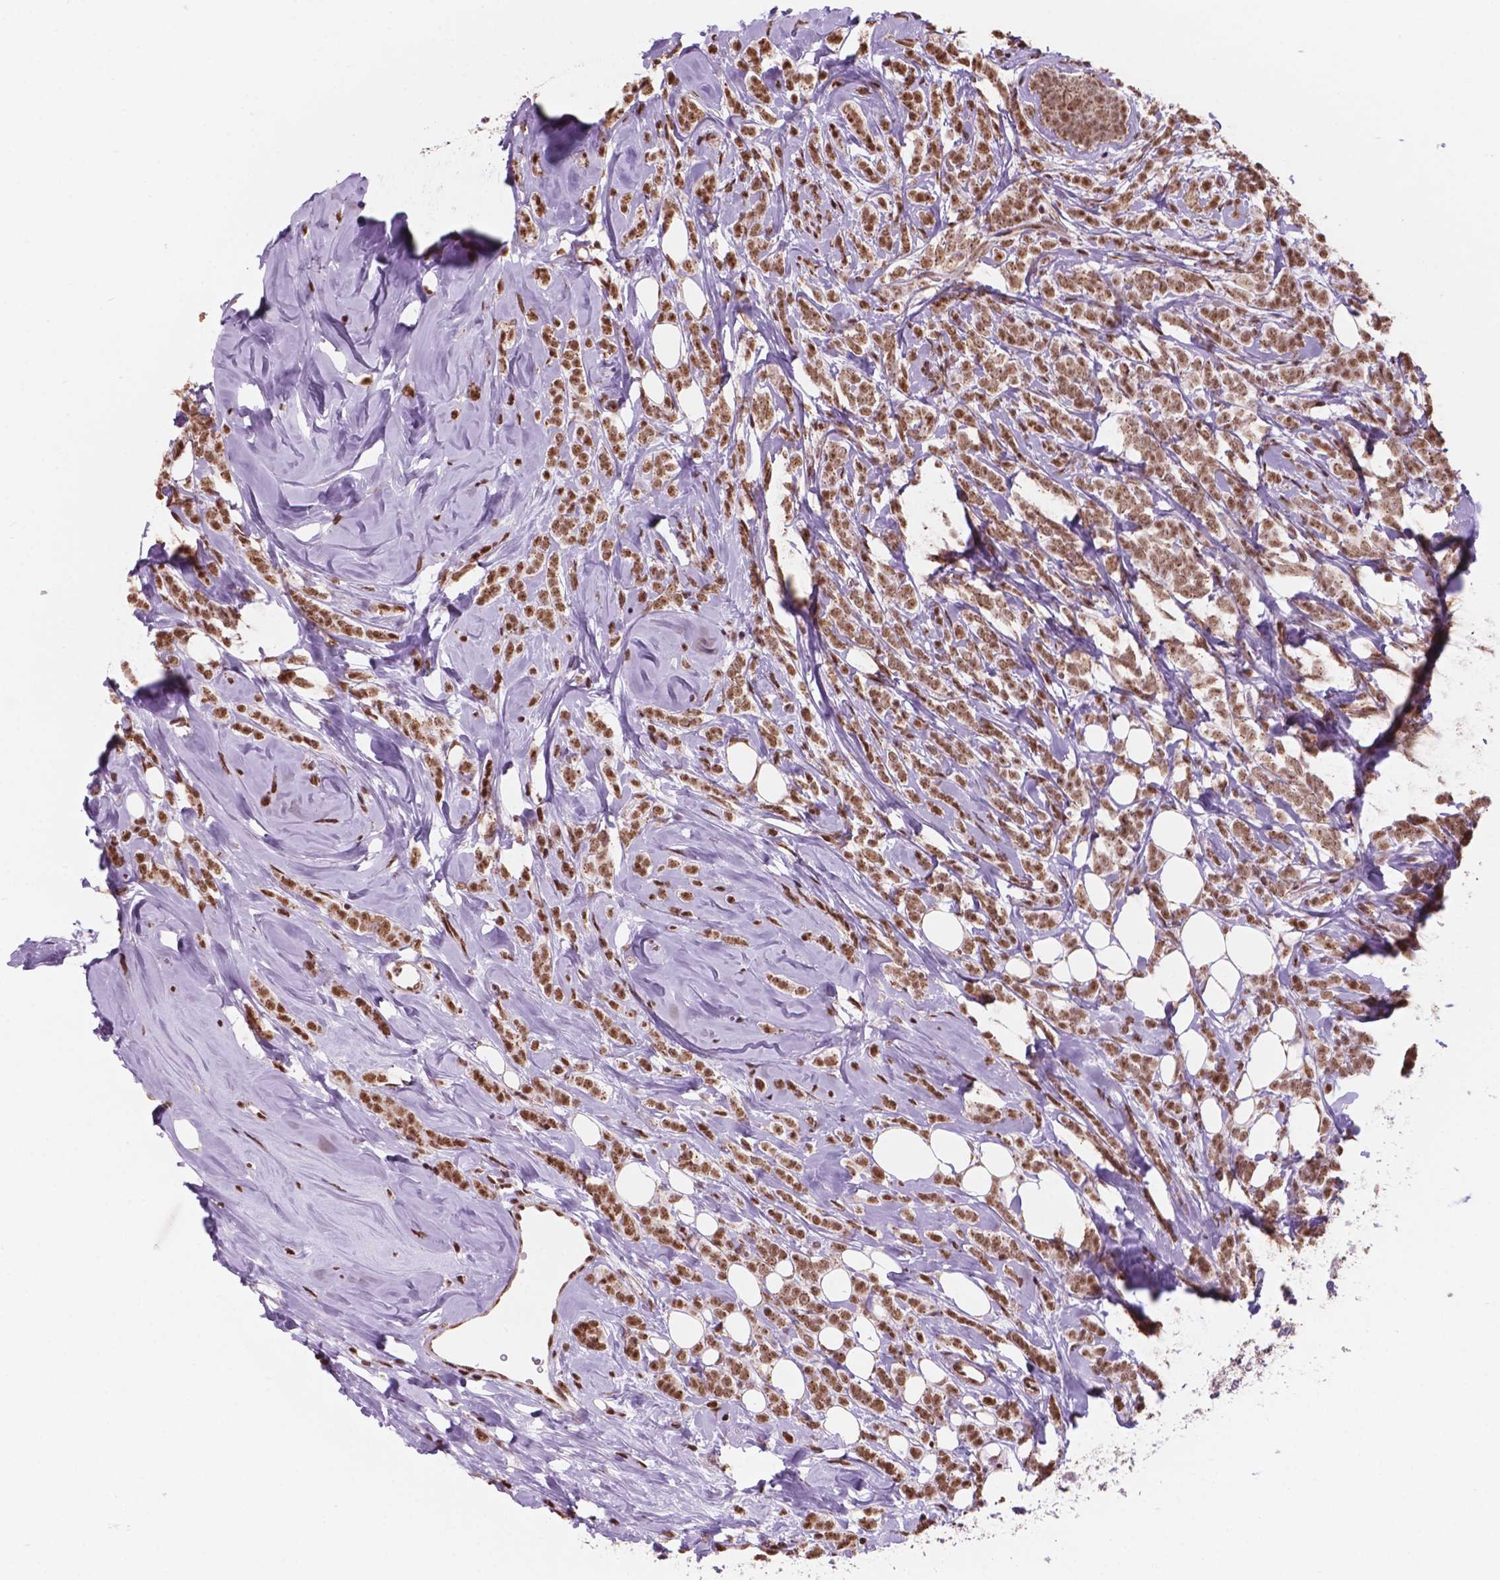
{"staining": {"intensity": "moderate", "quantity": ">75%", "location": "cytoplasmic/membranous,nuclear"}, "tissue": "breast cancer", "cell_type": "Tumor cells", "image_type": "cancer", "snomed": [{"axis": "morphology", "description": "Lobular carcinoma"}, {"axis": "topography", "description": "Breast"}], "caption": "Breast cancer stained for a protein demonstrates moderate cytoplasmic/membranous and nuclear positivity in tumor cells.", "gene": "NDUFA10", "patient": {"sex": "female", "age": 49}}